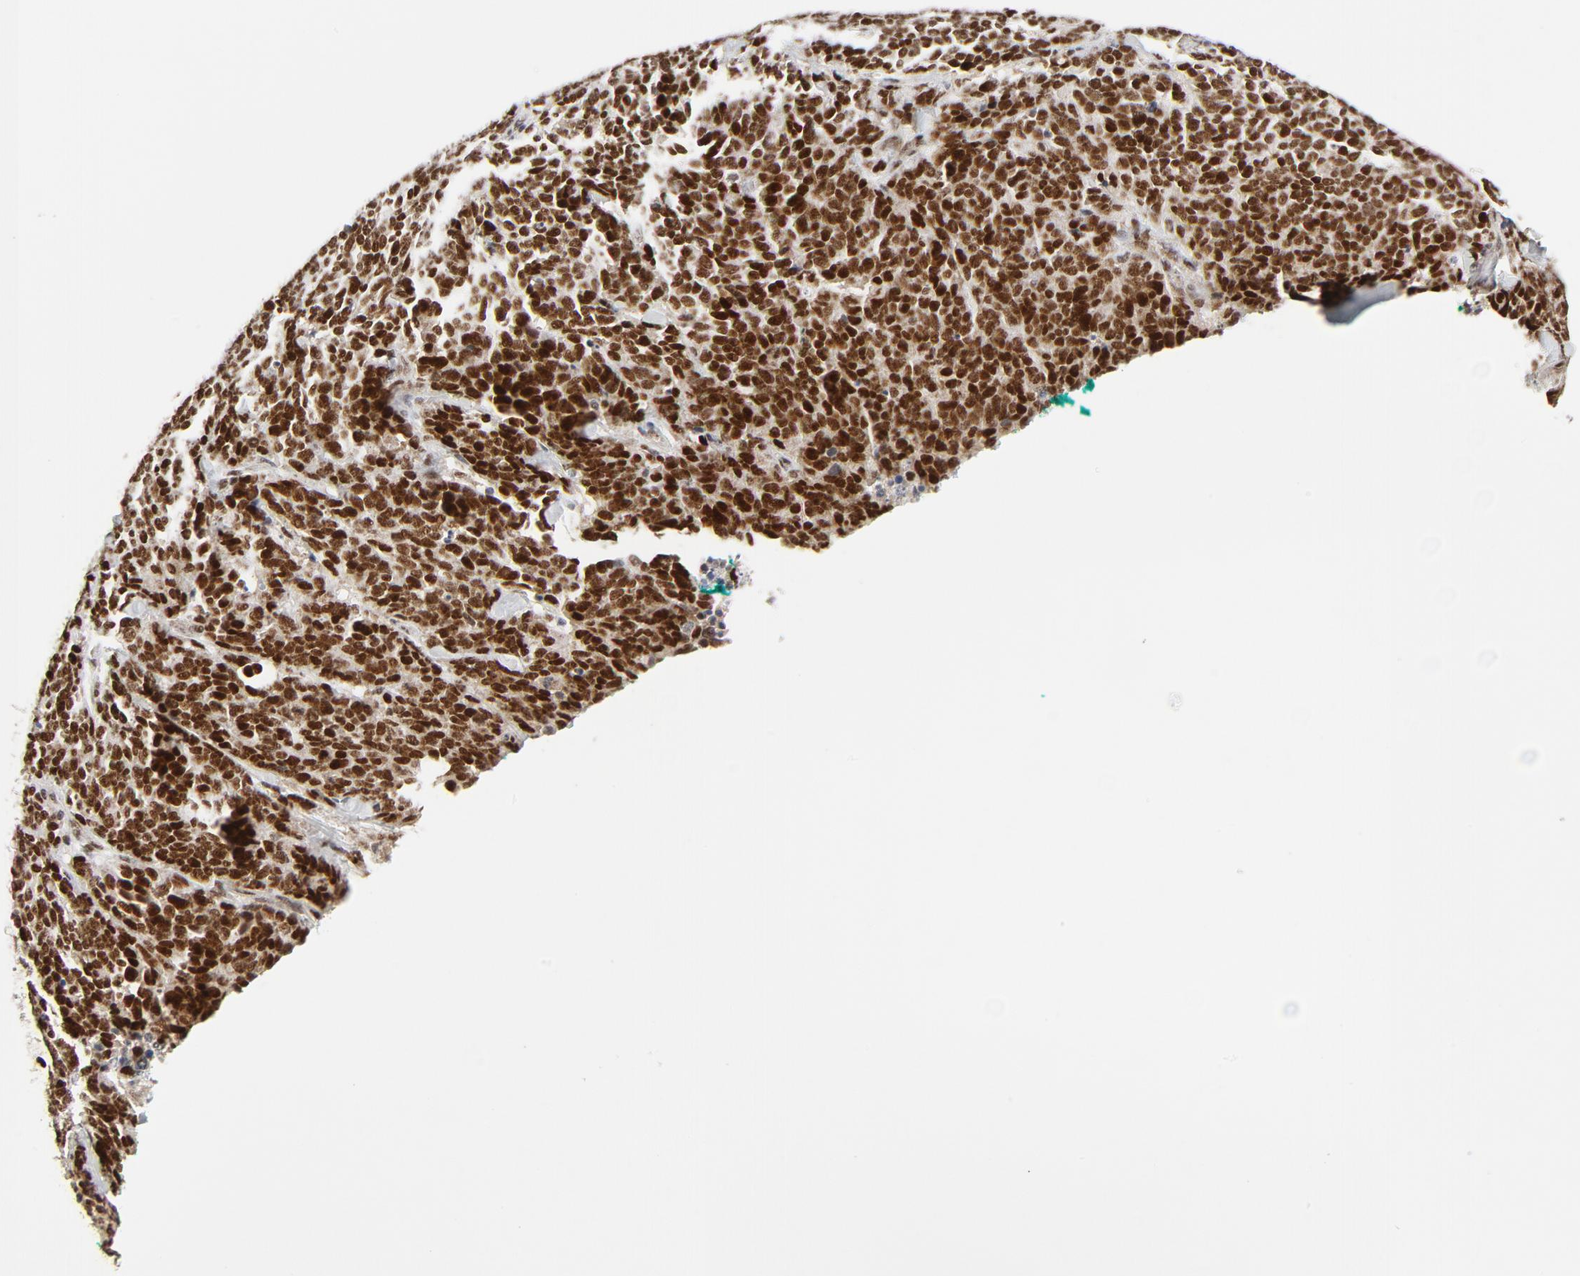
{"staining": {"intensity": "strong", "quantity": ">75%", "location": "nuclear"}, "tissue": "lung cancer", "cell_type": "Tumor cells", "image_type": "cancer", "snomed": [{"axis": "morphology", "description": "Neoplasm, malignant, NOS"}, {"axis": "topography", "description": "Lung"}], "caption": "A brown stain highlights strong nuclear expression of a protein in lung cancer (malignant neoplasm) tumor cells. Using DAB (3,3'-diaminobenzidine) (brown) and hematoxylin (blue) stains, captured at high magnification using brightfield microscopy.", "gene": "GTF2I", "patient": {"sex": "female", "age": 58}}